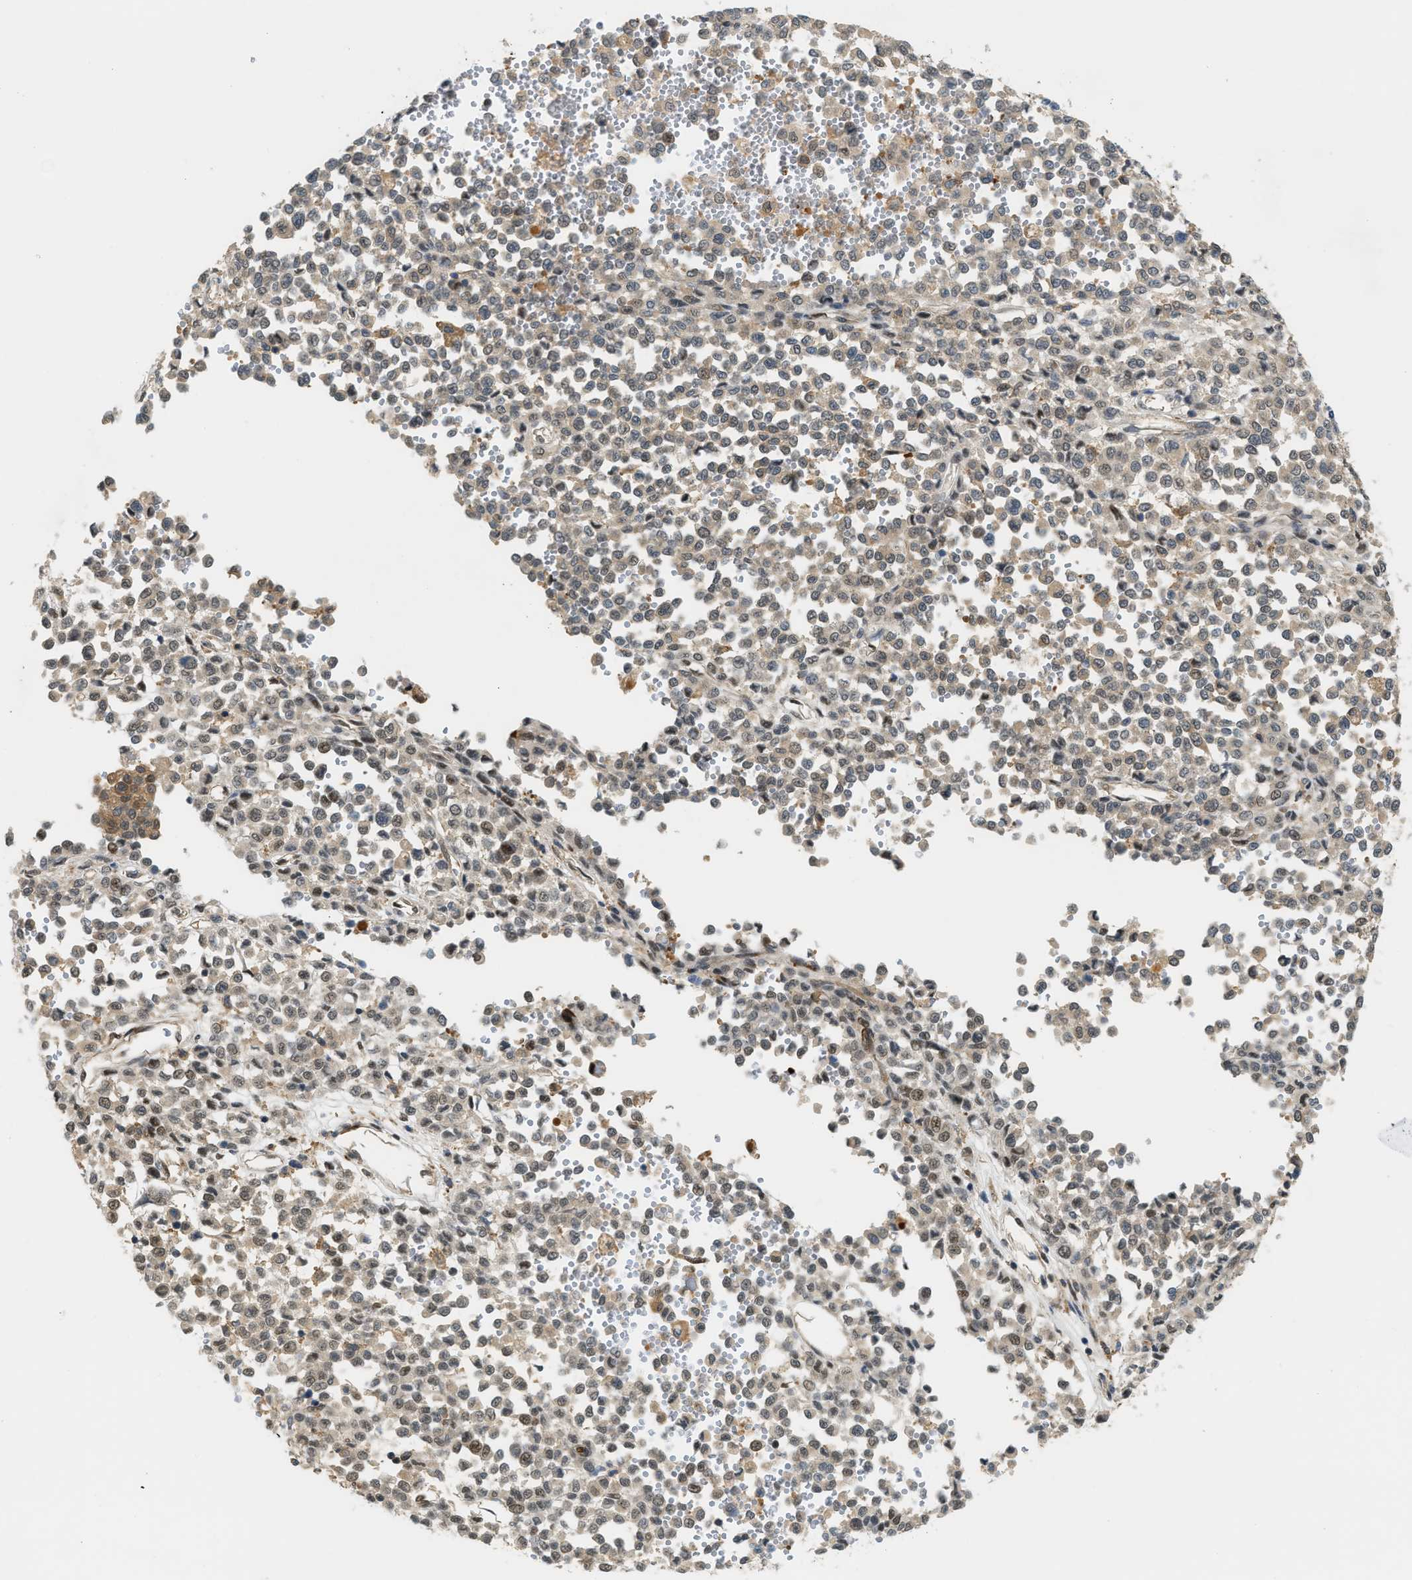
{"staining": {"intensity": "weak", "quantity": ">75%", "location": "cytoplasmic/membranous,nuclear"}, "tissue": "melanoma", "cell_type": "Tumor cells", "image_type": "cancer", "snomed": [{"axis": "morphology", "description": "Malignant melanoma, Metastatic site"}, {"axis": "topography", "description": "Pancreas"}], "caption": "Immunohistochemical staining of malignant melanoma (metastatic site) shows weak cytoplasmic/membranous and nuclear protein staining in approximately >75% of tumor cells. (DAB IHC, brown staining for protein, blue staining for nuclei).", "gene": "PDCL3", "patient": {"sex": "female", "age": 30}}